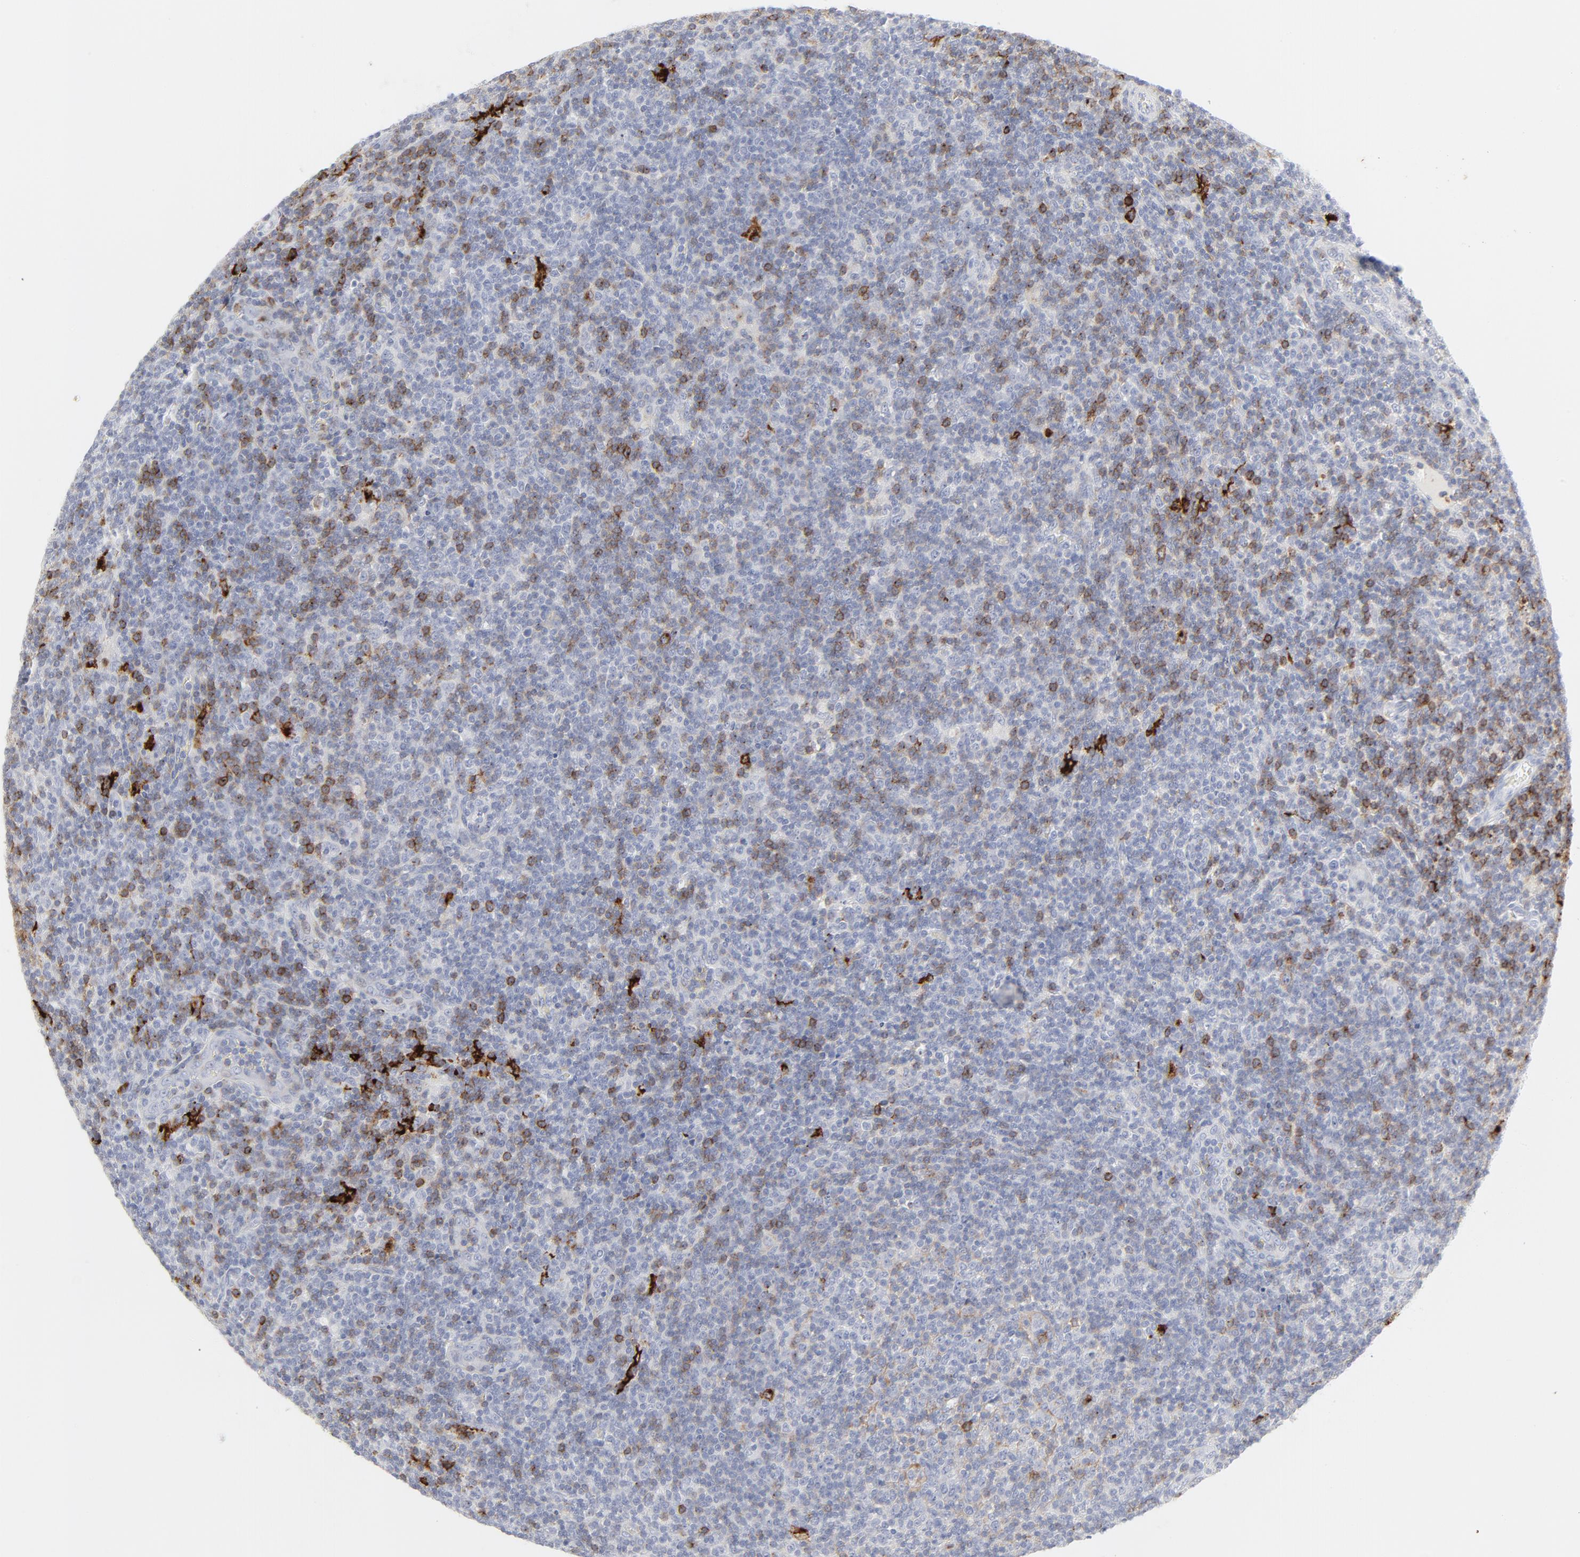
{"staining": {"intensity": "moderate", "quantity": "25%-75%", "location": "cytoplasmic/membranous"}, "tissue": "lymphoma", "cell_type": "Tumor cells", "image_type": "cancer", "snomed": [{"axis": "morphology", "description": "Malignant lymphoma, non-Hodgkin's type, Low grade"}, {"axis": "topography", "description": "Lymph node"}], "caption": "An IHC histopathology image of neoplastic tissue is shown. Protein staining in brown highlights moderate cytoplasmic/membranous positivity in lymphoma within tumor cells. Immunohistochemistry (ihc) stains the protein in brown and the nuclei are stained blue.", "gene": "CCR7", "patient": {"sex": "male", "age": 70}}